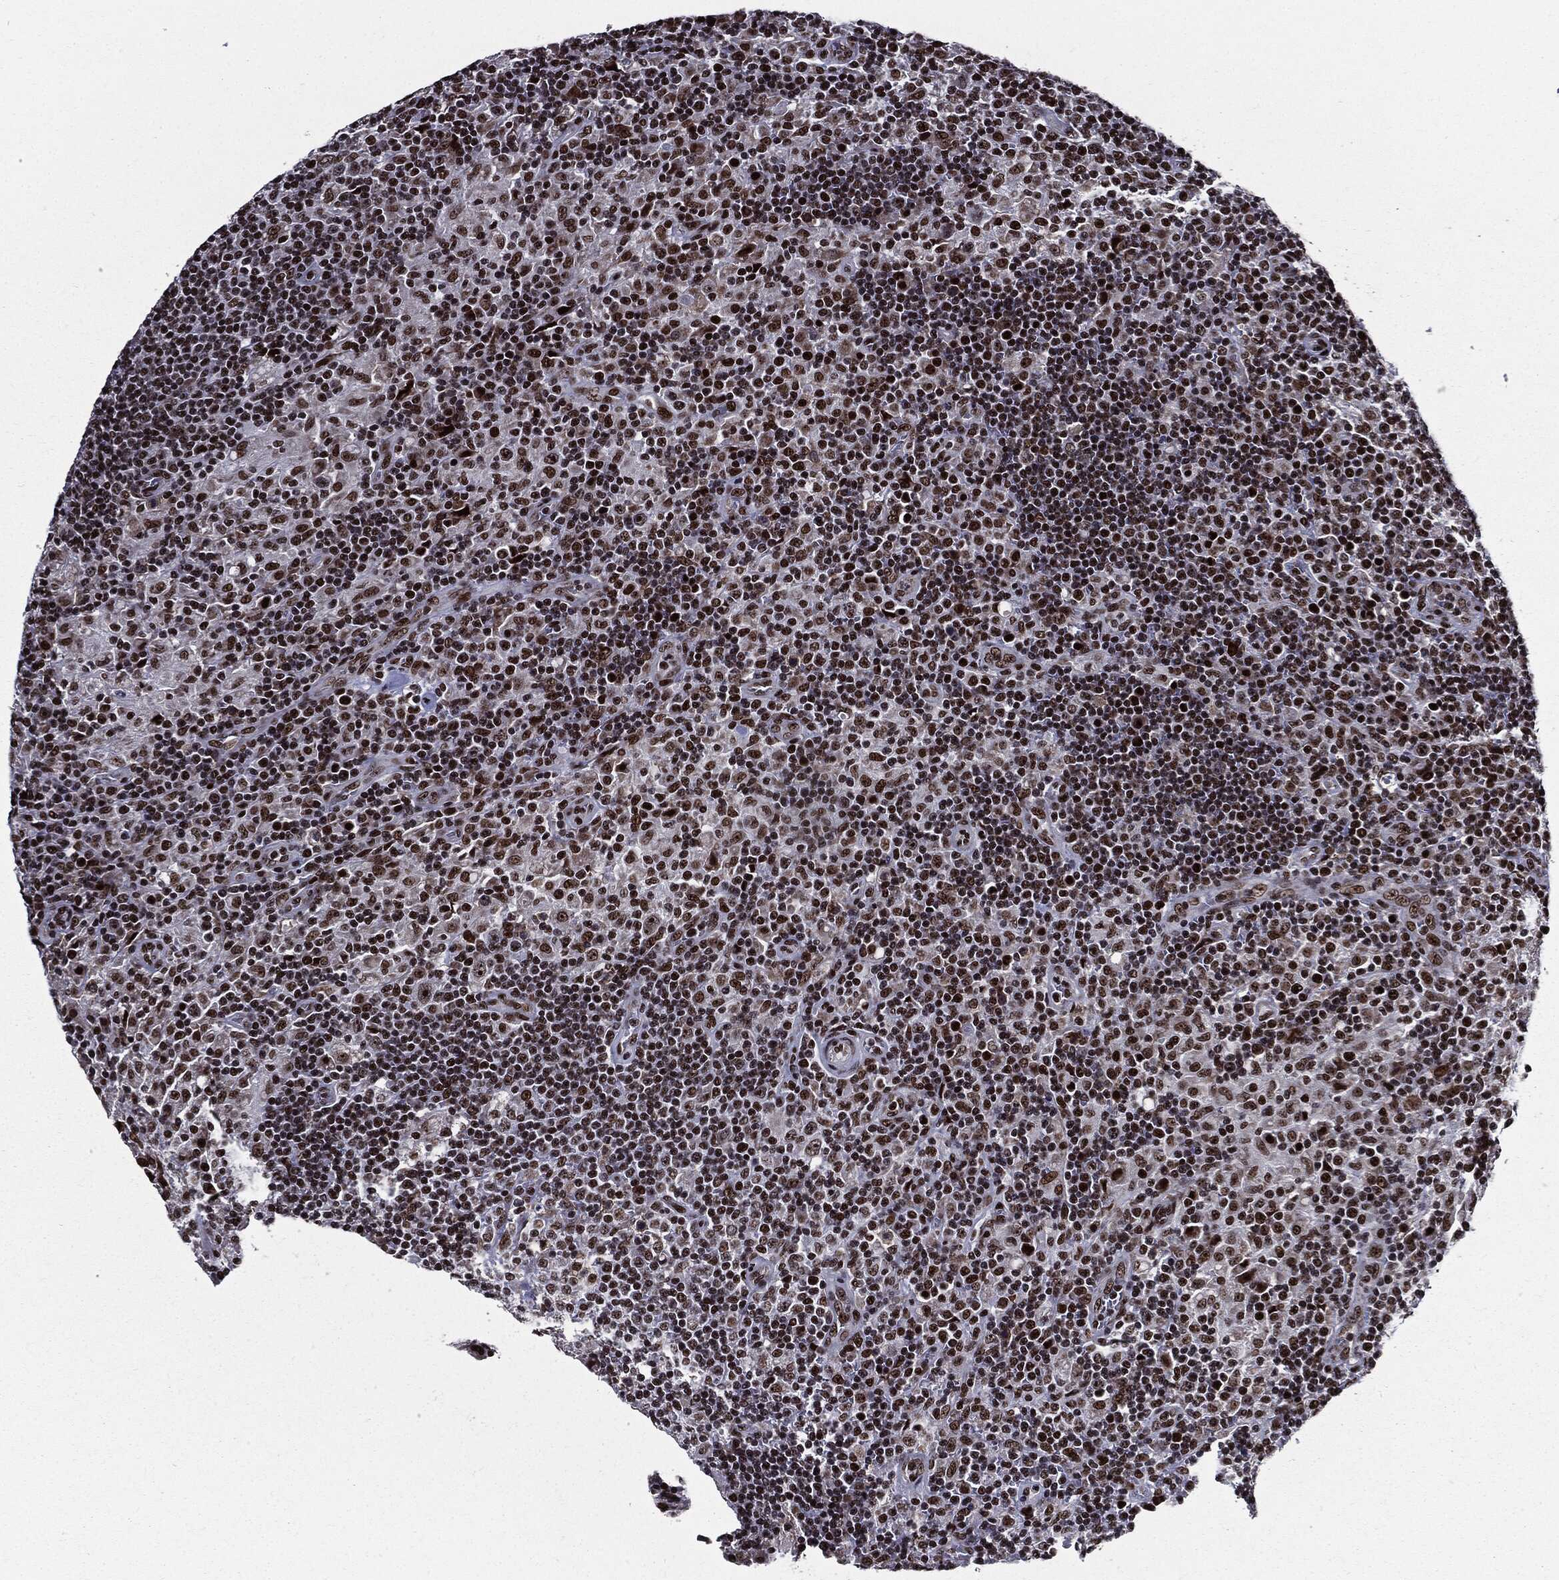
{"staining": {"intensity": "strong", "quantity": ">75%", "location": "nuclear"}, "tissue": "lymphoma", "cell_type": "Tumor cells", "image_type": "cancer", "snomed": [{"axis": "morphology", "description": "Hodgkin's disease, NOS"}, {"axis": "topography", "description": "Lymph node"}], "caption": "The immunohistochemical stain labels strong nuclear positivity in tumor cells of Hodgkin's disease tissue. The protein of interest is stained brown, and the nuclei are stained in blue (DAB (3,3'-diaminobenzidine) IHC with brightfield microscopy, high magnification).", "gene": "ZFP91", "patient": {"sex": "male", "age": 70}}